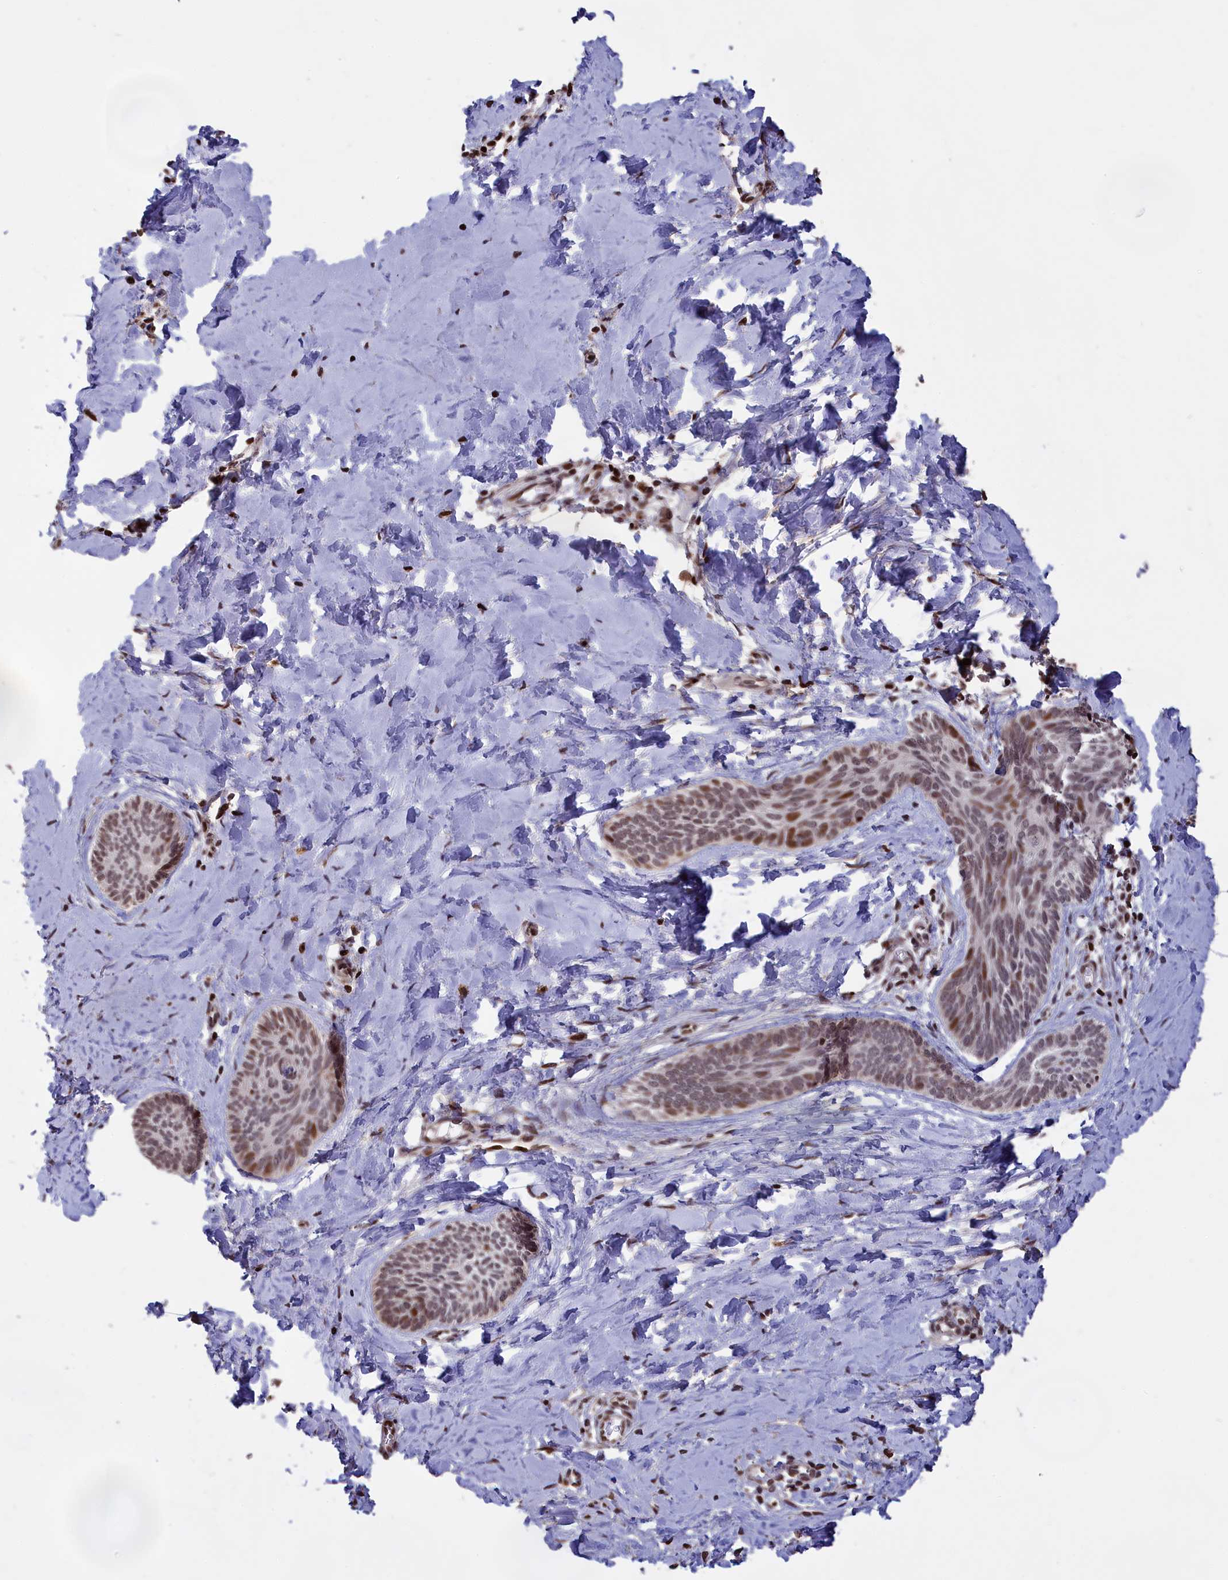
{"staining": {"intensity": "moderate", "quantity": ">75%", "location": "nuclear"}, "tissue": "skin cancer", "cell_type": "Tumor cells", "image_type": "cancer", "snomed": [{"axis": "morphology", "description": "Basal cell carcinoma"}, {"axis": "topography", "description": "Skin"}], "caption": "Moderate nuclear staining is identified in about >75% of tumor cells in skin basal cell carcinoma. (DAB (3,3'-diaminobenzidine) = brown stain, brightfield microscopy at high magnification).", "gene": "RELB", "patient": {"sex": "female", "age": 81}}